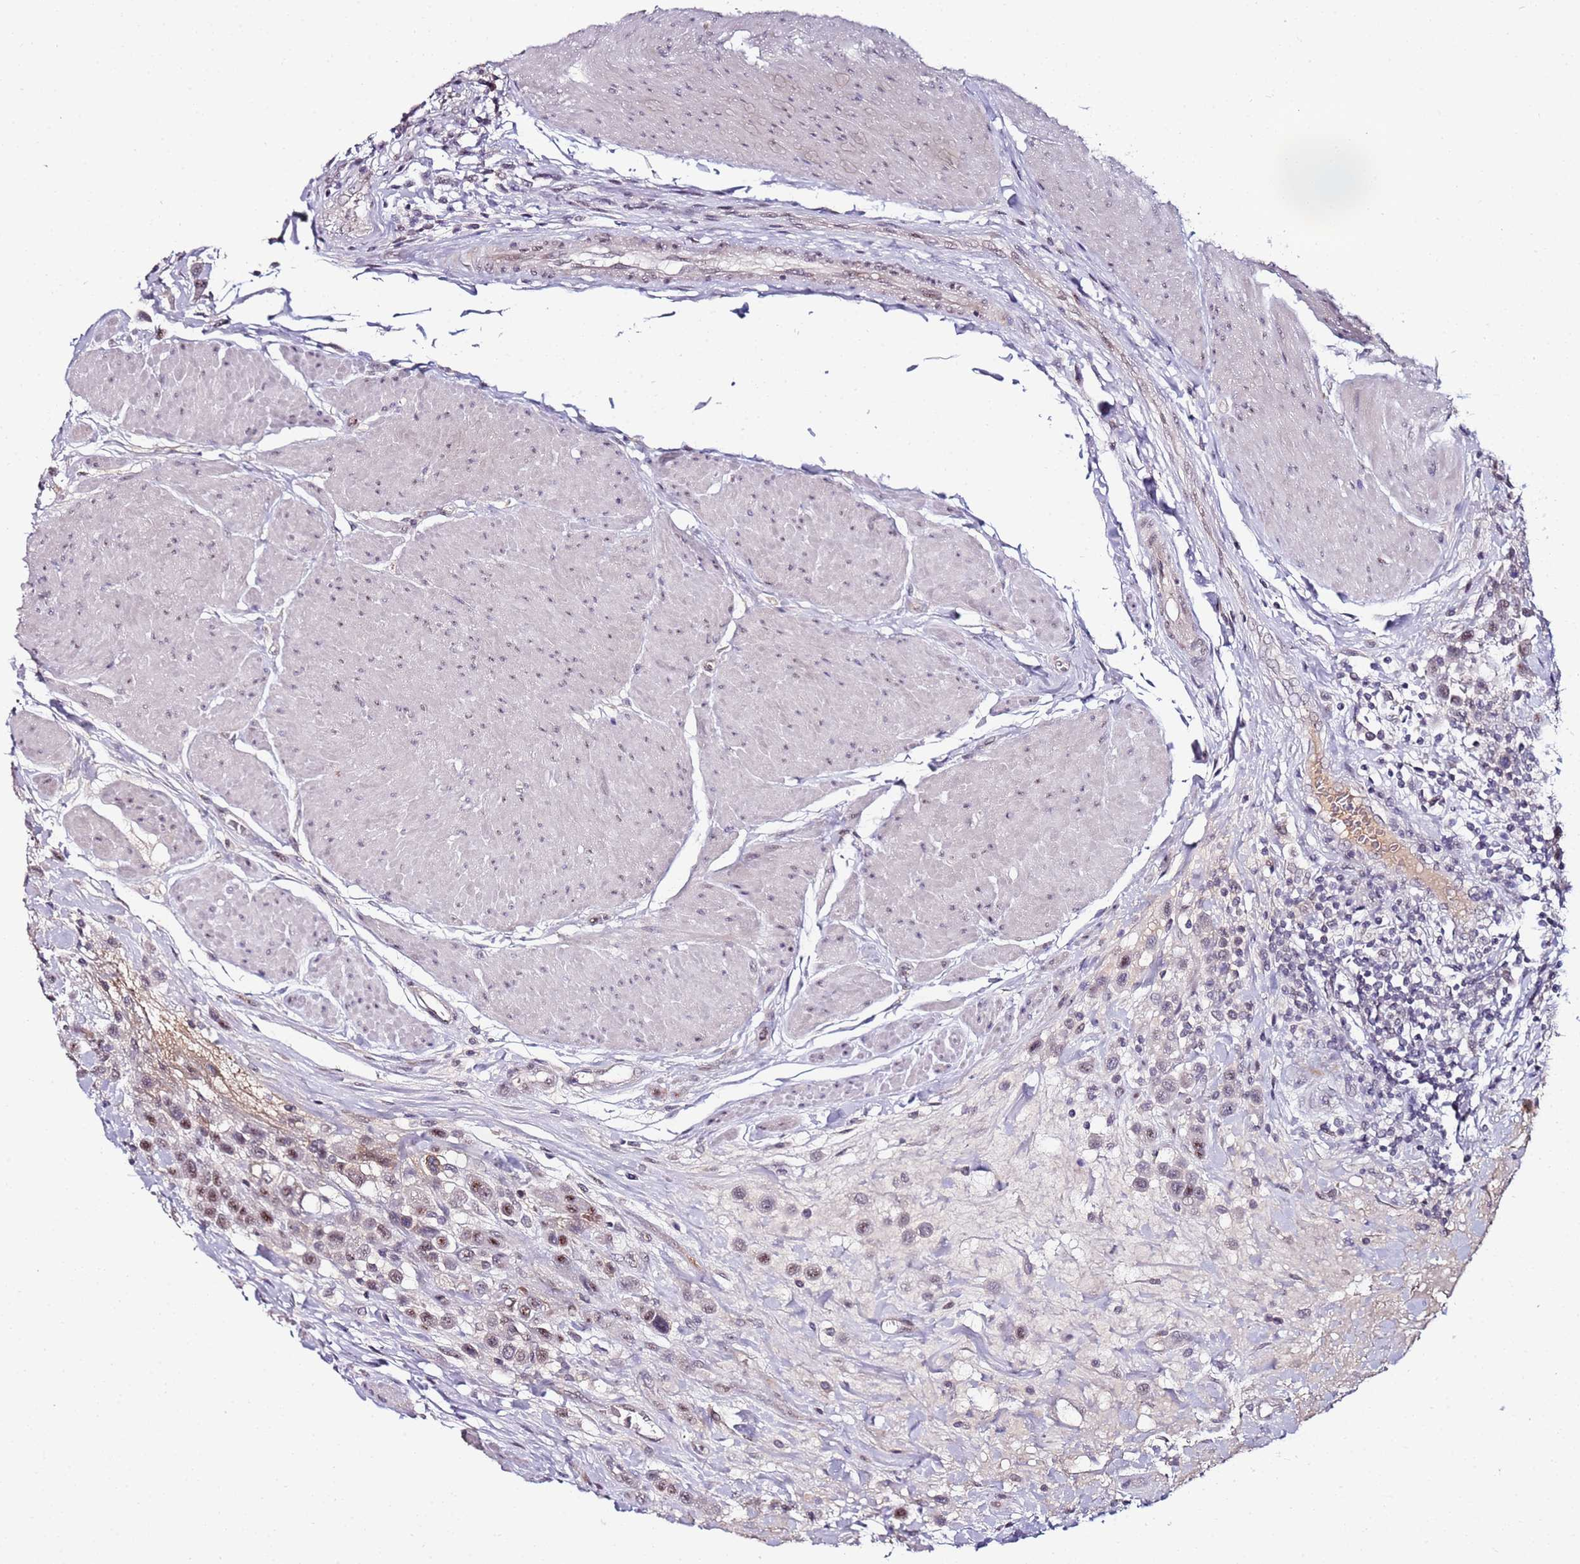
{"staining": {"intensity": "moderate", "quantity": "25%-75%", "location": "nuclear"}, "tissue": "urothelial cancer", "cell_type": "Tumor cells", "image_type": "cancer", "snomed": [{"axis": "morphology", "description": "Urothelial carcinoma, High grade"}, {"axis": "topography", "description": "Urinary bladder"}], "caption": "This is an image of IHC staining of high-grade urothelial carcinoma, which shows moderate expression in the nuclear of tumor cells.", "gene": "DUSP28", "patient": {"sex": "male", "age": 50}}